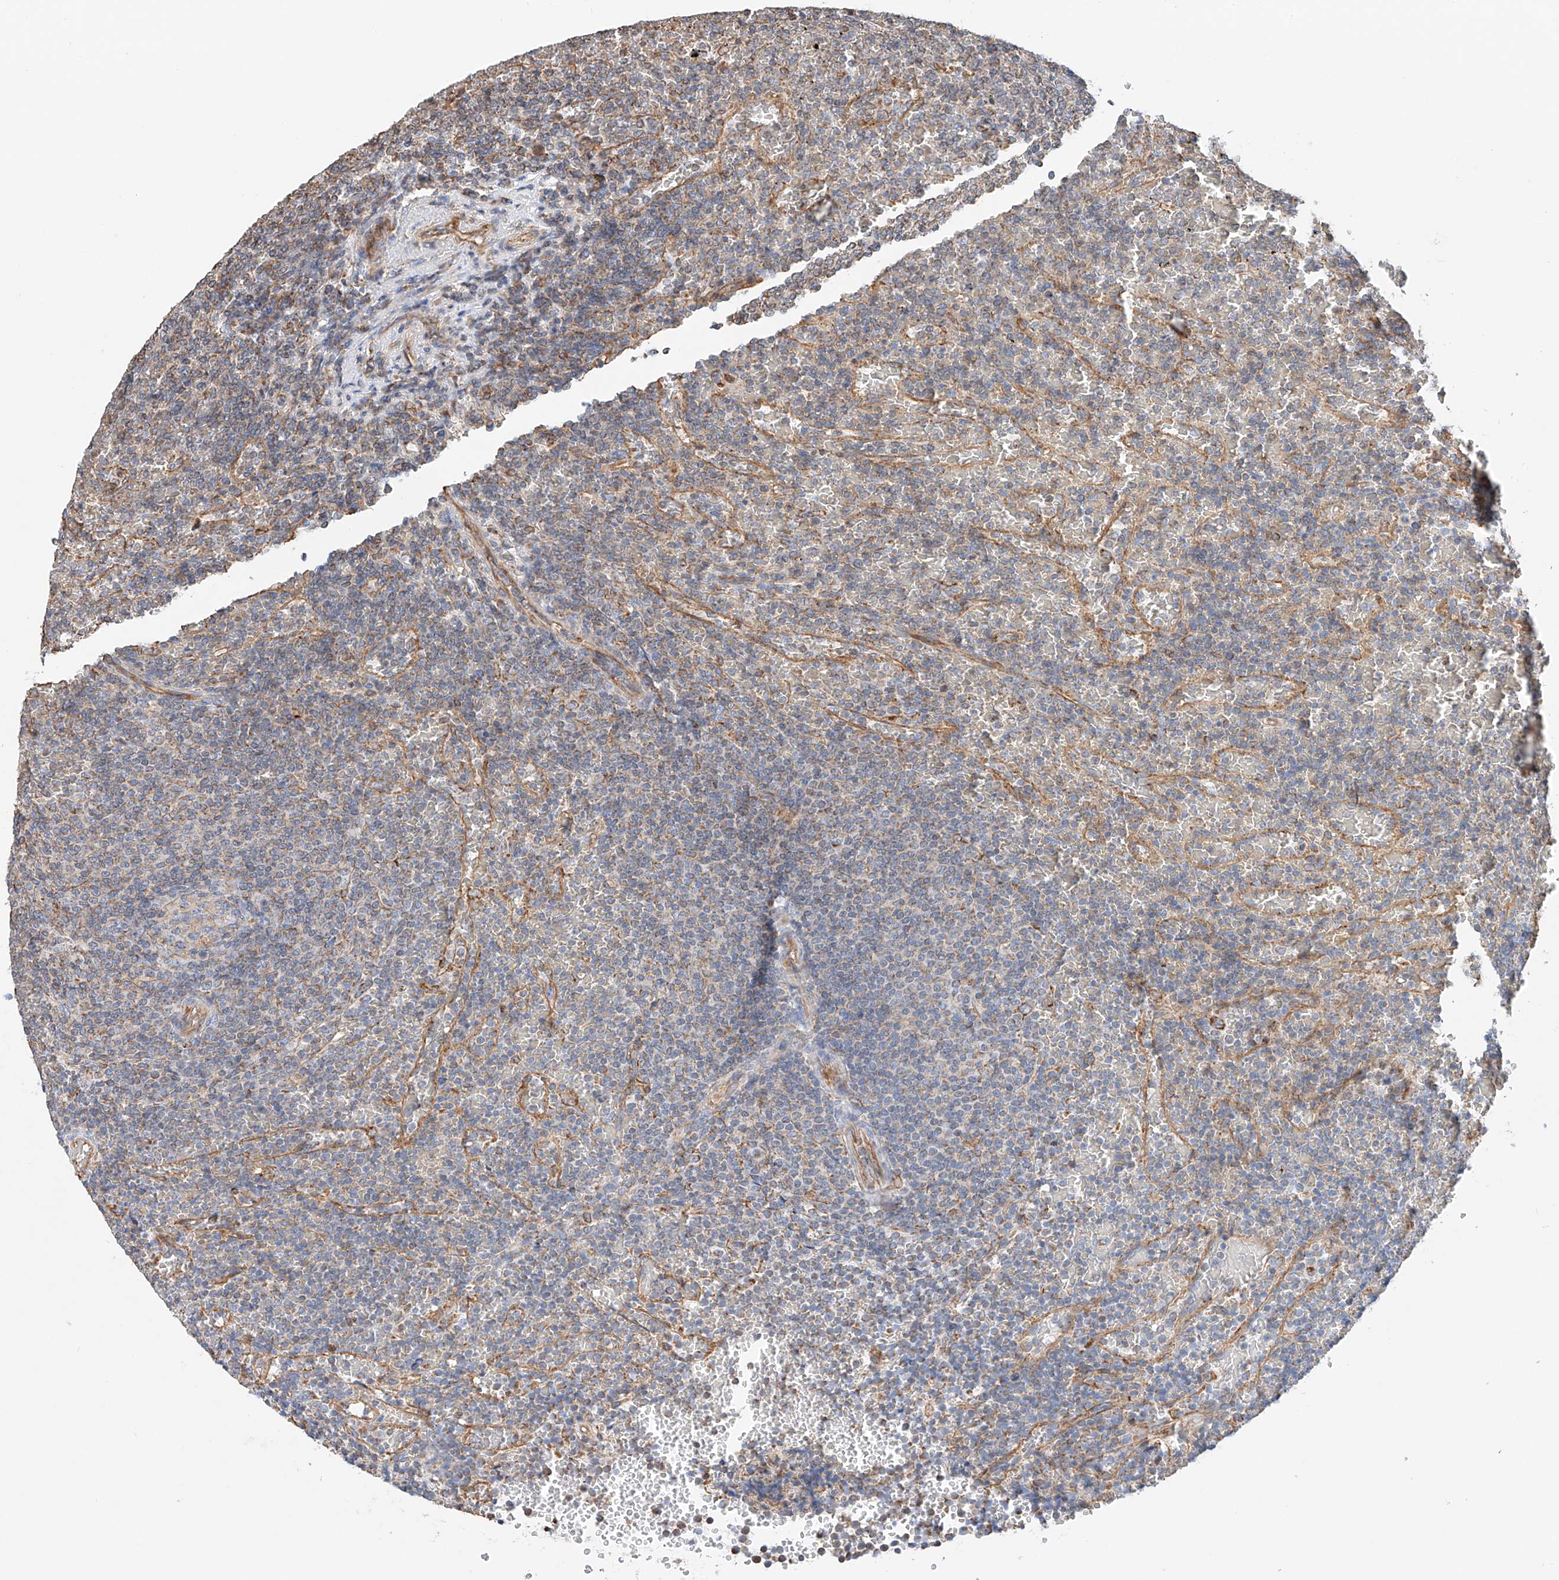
{"staining": {"intensity": "negative", "quantity": "none", "location": "none"}, "tissue": "lymphoma", "cell_type": "Tumor cells", "image_type": "cancer", "snomed": [{"axis": "morphology", "description": "Malignant lymphoma, non-Hodgkin's type, Low grade"}, {"axis": "topography", "description": "Spleen"}], "caption": "High power microscopy image of an IHC histopathology image of low-grade malignant lymphoma, non-Hodgkin's type, revealing no significant staining in tumor cells.", "gene": "NDUFV3", "patient": {"sex": "female", "age": 77}}